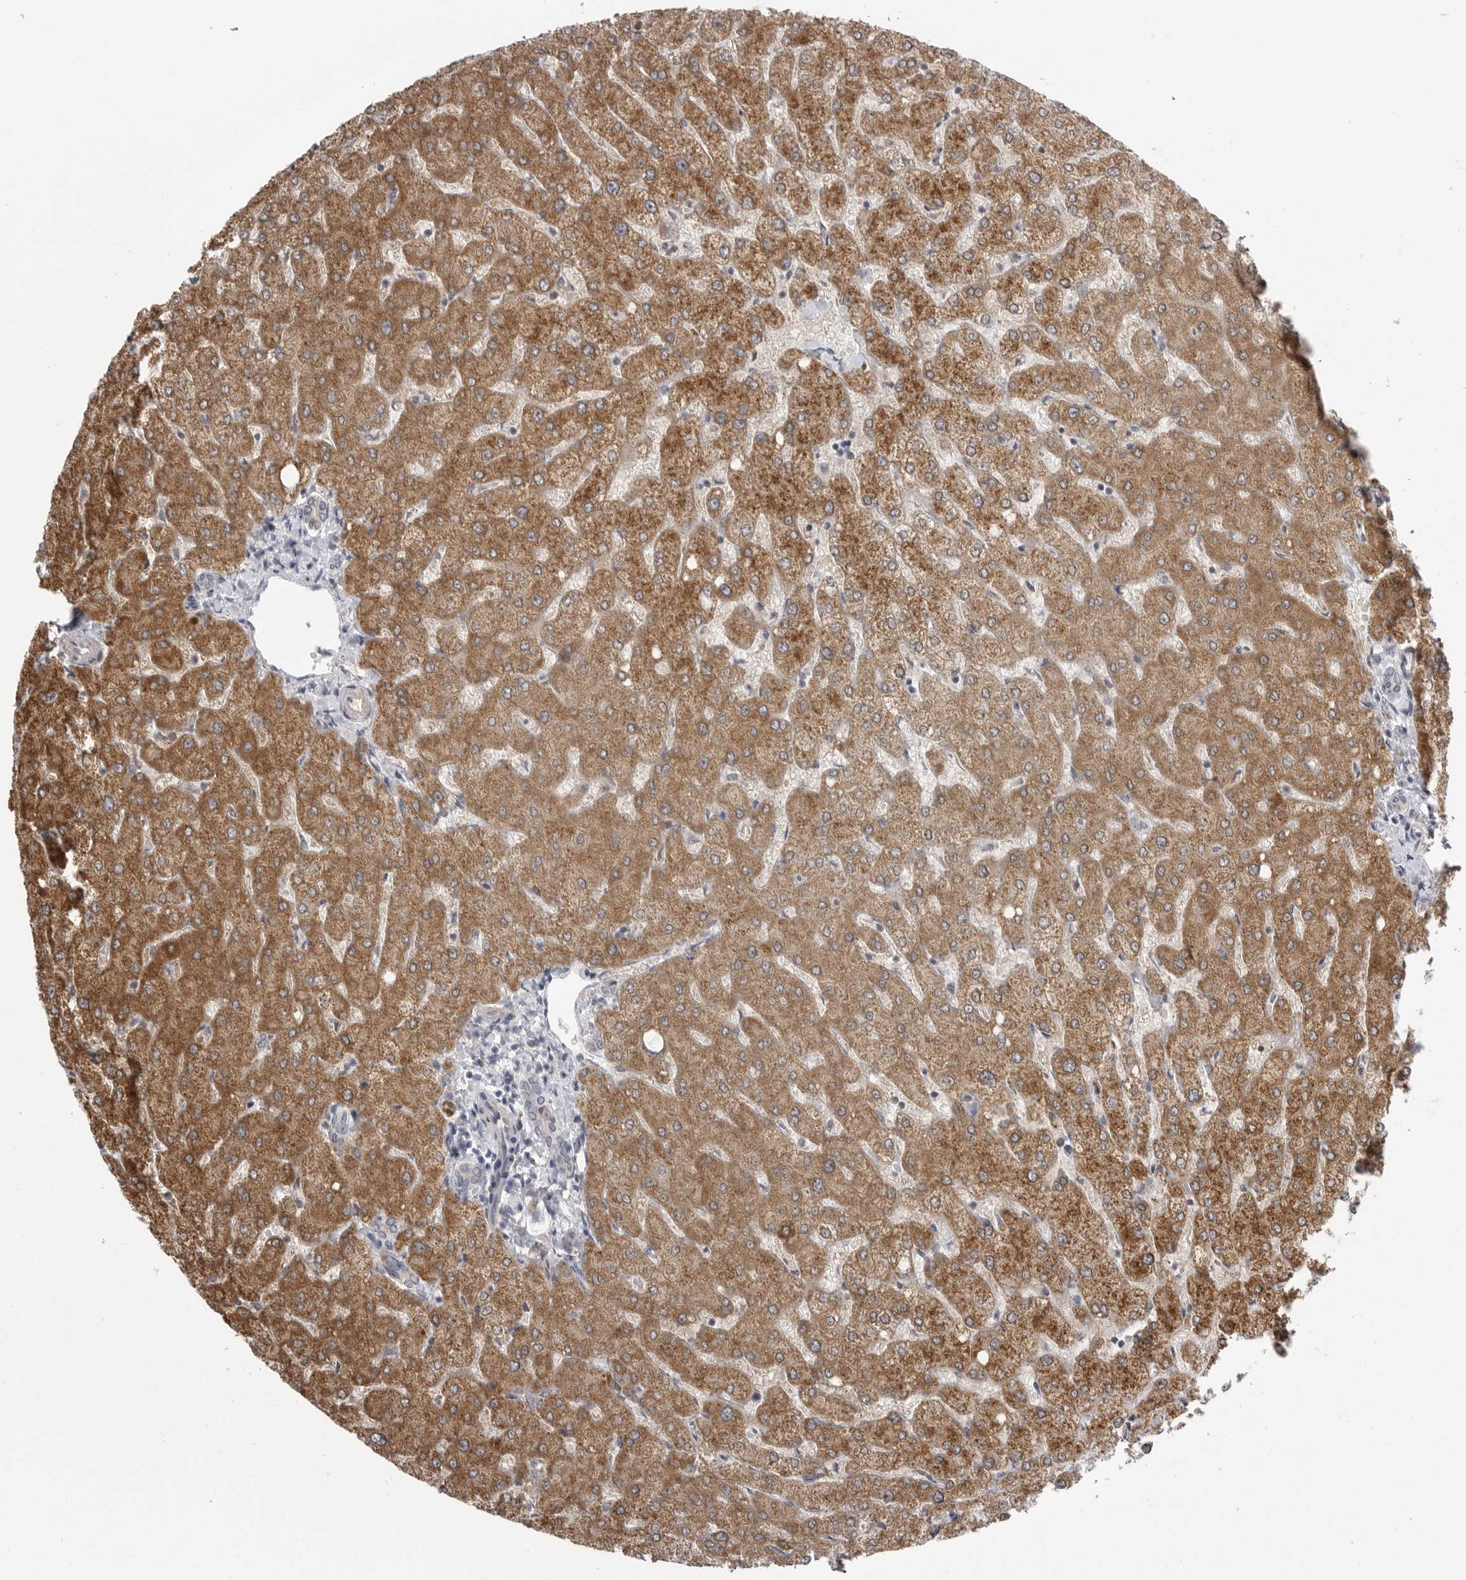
{"staining": {"intensity": "weak", "quantity": "25%-75%", "location": "cytoplasmic/membranous"}, "tissue": "liver", "cell_type": "Cholangiocytes", "image_type": "normal", "snomed": [{"axis": "morphology", "description": "Normal tissue, NOS"}, {"axis": "topography", "description": "Liver"}], "caption": "IHC photomicrograph of unremarkable liver stained for a protein (brown), which shows low levels of weak cytoplasmic/membranous positivity in about 25%-75% of cholangiocytes.", "gene": "FH", "patient": {"sex": "female", "age": 54}}